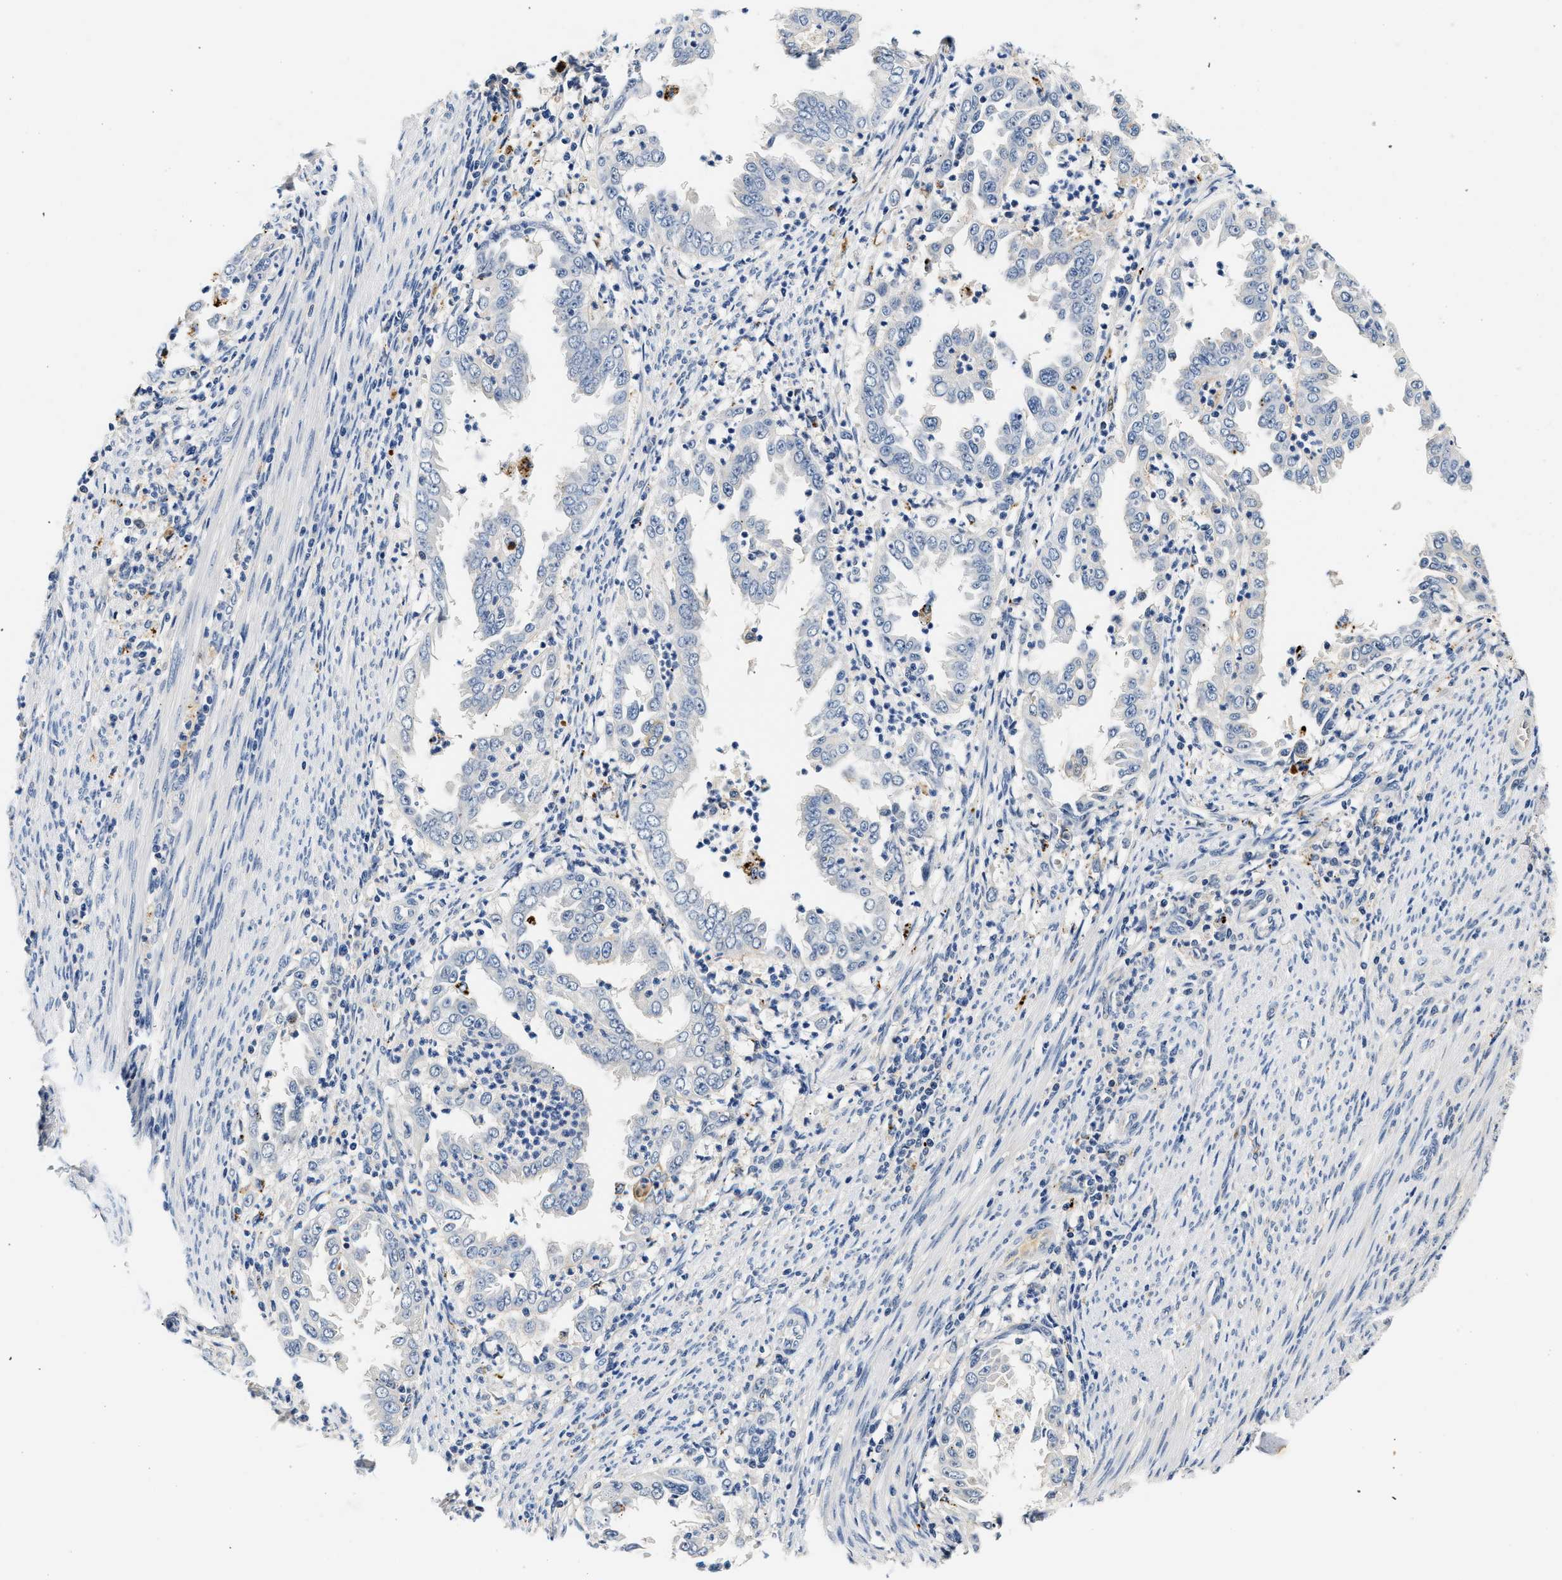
{"staining": {"intensity": "negative", "quantity": "none", "location": "none"}, "tissue": "endometrial cancer", "cell_type": "Tumor cells", "image_type": "cancer", "snomed": [{"axis": "morphology", "description": "Adenocarcinoma, NOS"}, {"axis": "topography", "description": "Endometrium"}], "caption": "There is no significant expression in tumor cells of adenocarcinoma (endometrial).", "gene": "MED22", "patient": {"sex": "female", "age": 85}}